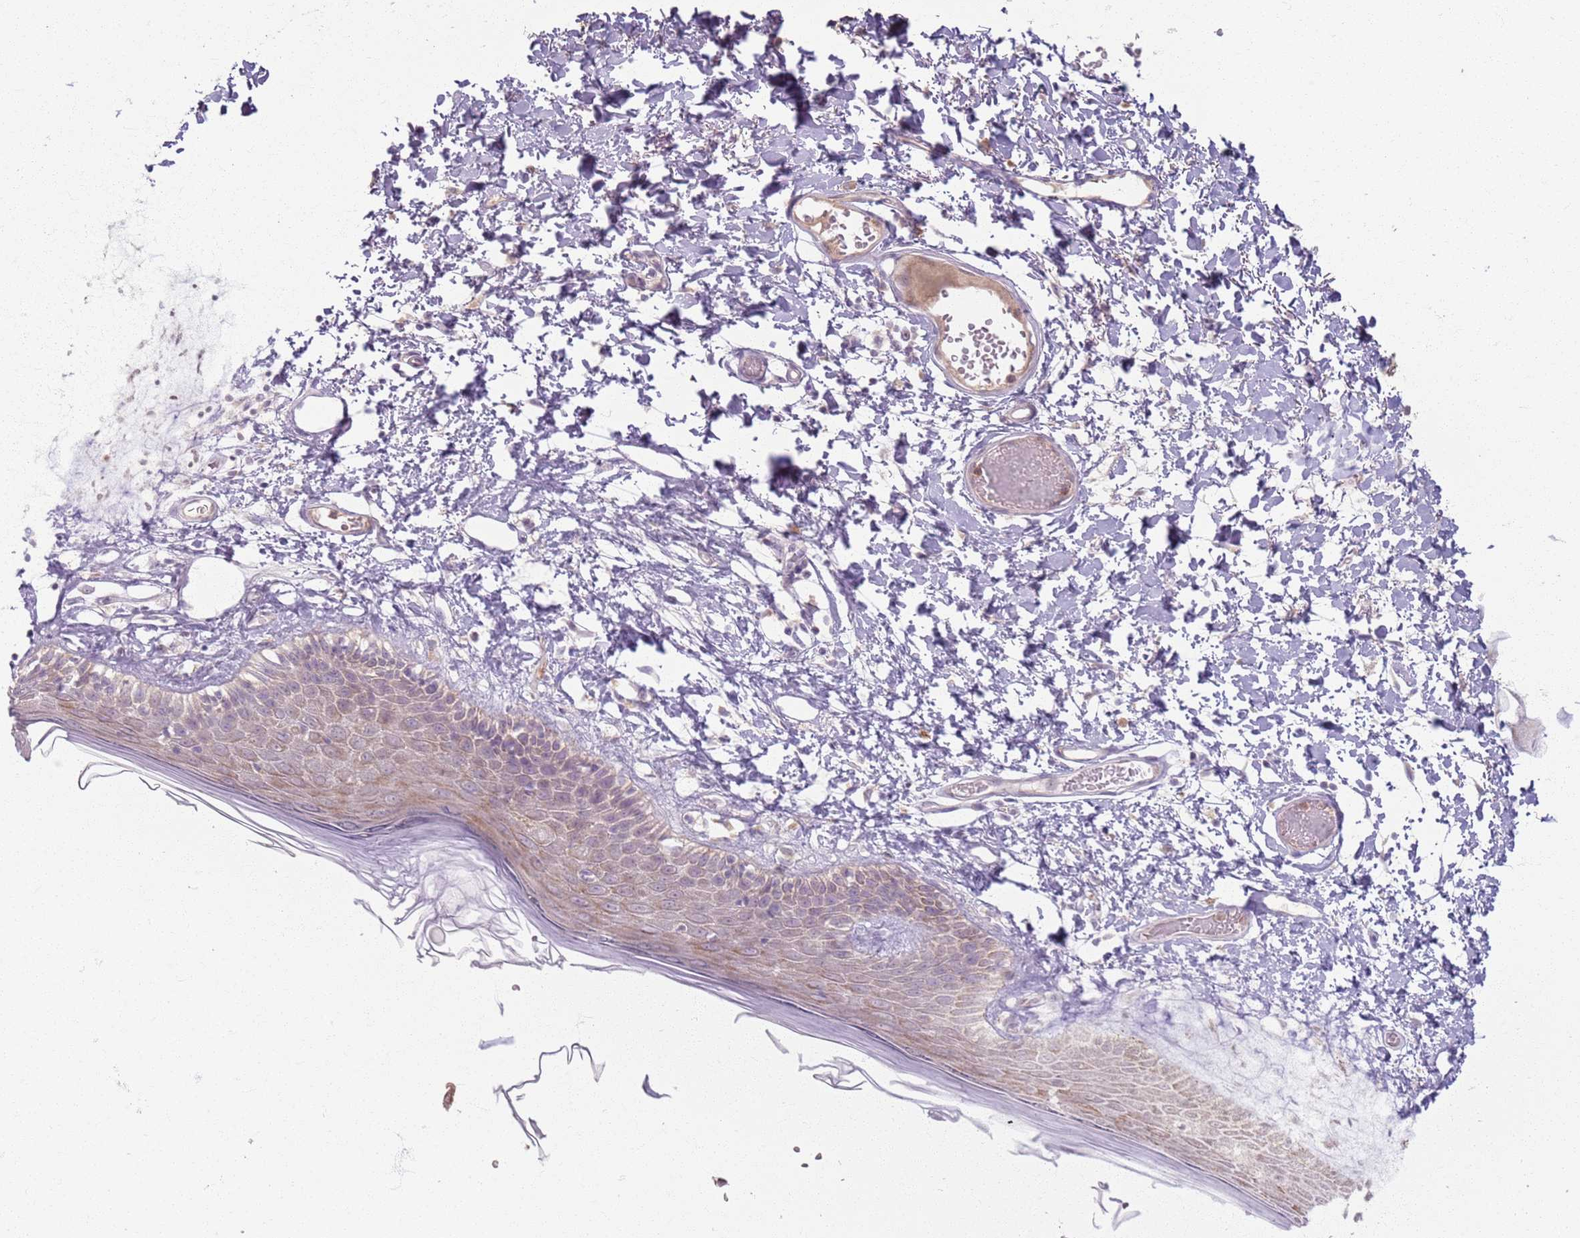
{"staining": {"intensity": "moderate", "quantity": "<25%", "location": "cytoplasmic/membranous"}, "tissue": "skin", "cell_type": "Epidermal cells", "image_type": "normal", "snomed": [{"axis": "morphology", "description": "Normal tissue, NOS"}, {"axis": "topography", "description": "Adipose tissue"}, {"axis": "topography", "description": "Vascular tissue"}, {"axis": "topography", "description": "Vulva"}, {"axis": "topography", "description": "Peripheral nerve tissue"}], "caption": "Immunohistochemistry staining of unremarkable skin, which displays low levels of moderate cytoplasmic/membranous positivity in about <25% of epidermal cells indicating moderate cytoplasmic/membranous protein positivity. The staining was performed using DAB (brown) for protein detection and nuclei were counterstained in hematoxylin (blue).", "gene": "ZDHHC2", "patient": {"sex": "female", "age": 86}}